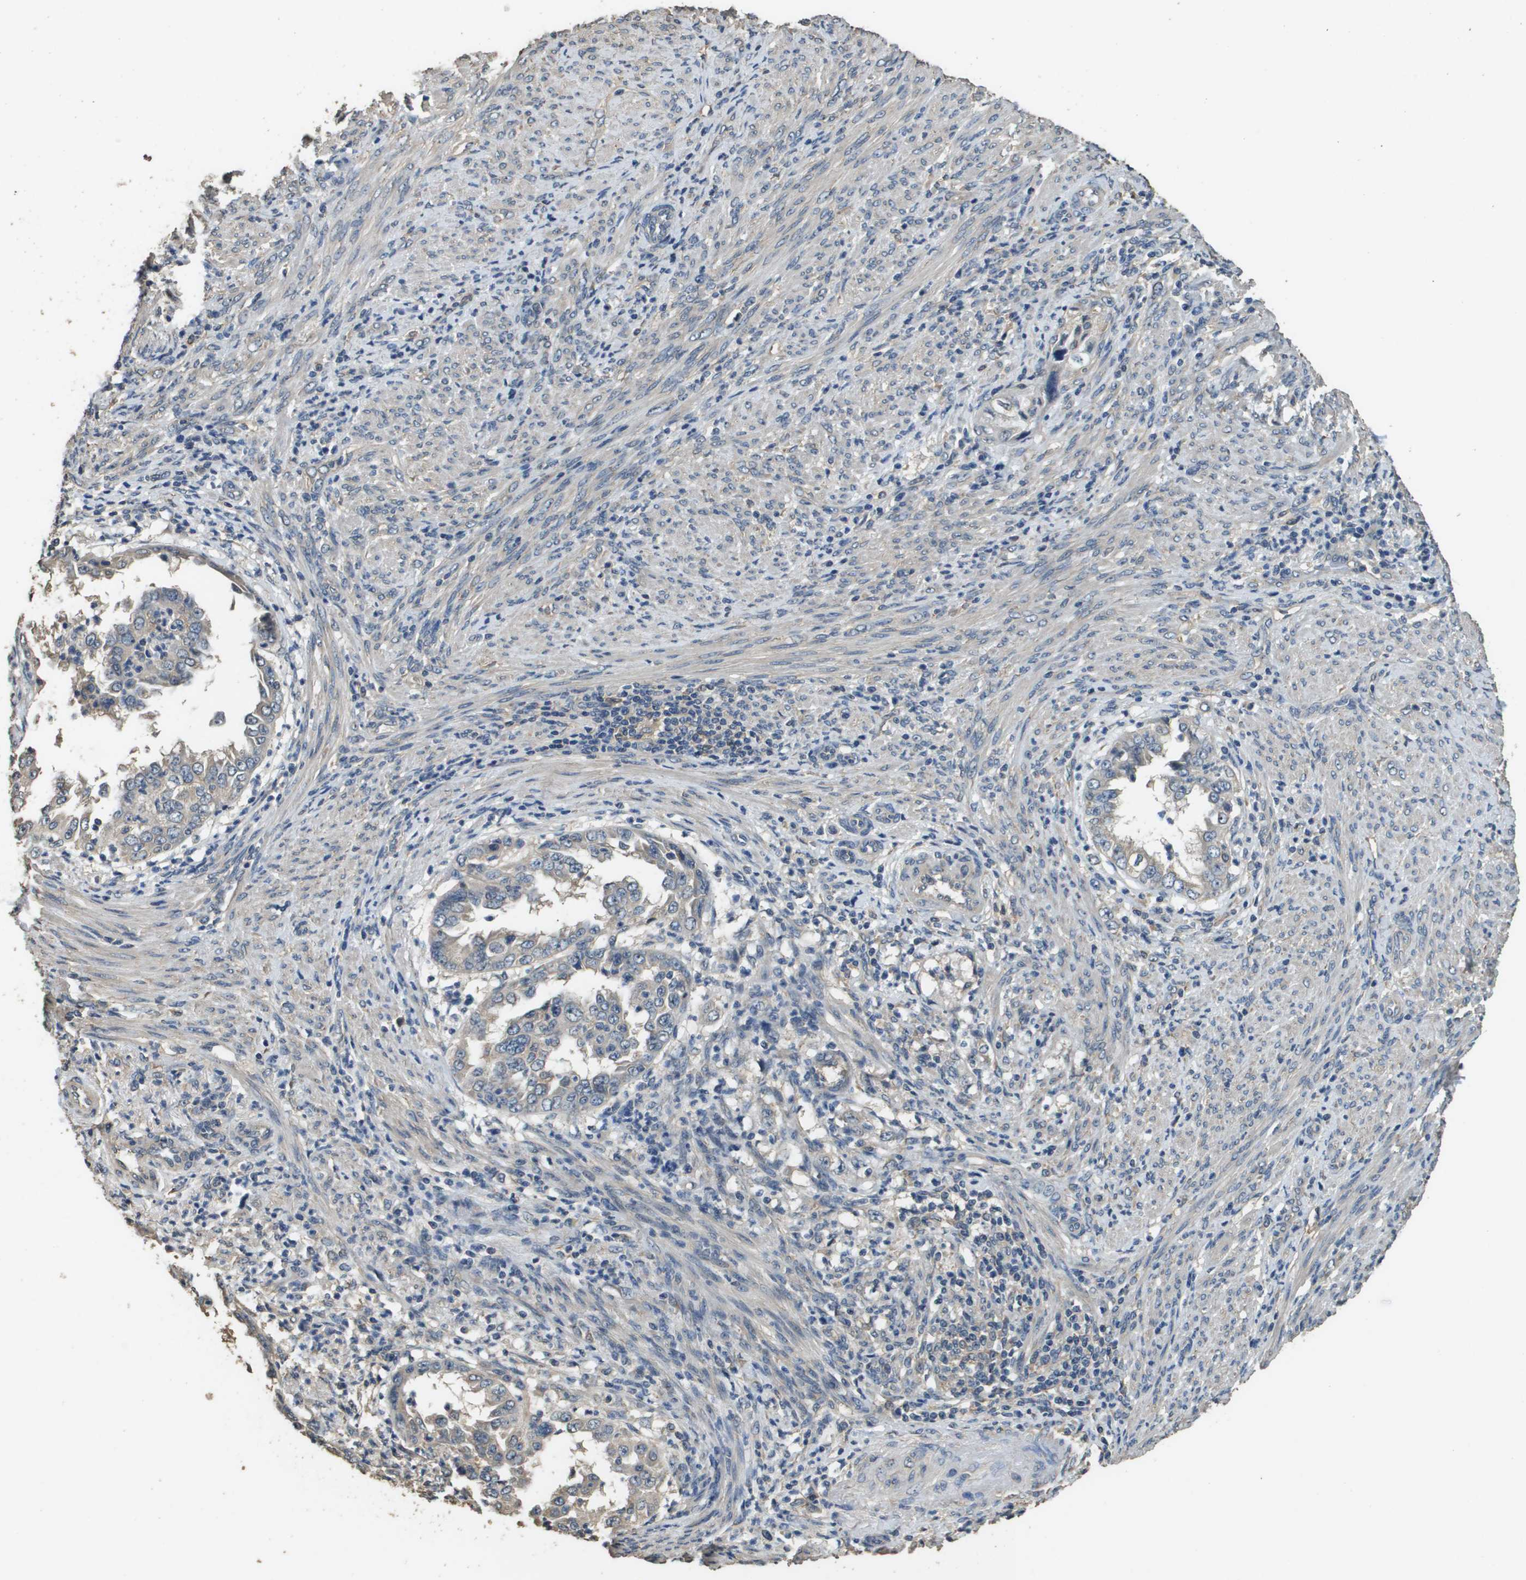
{"staining": {"intensity": "weak", "quantity": "25%-75%", "location": "cytoplasmic/membranous"}, "tissue": "endometrial cancer", "cell_type": "Tumor cells", "image_type": "cancer", "snomed": [{"axis": "morphology", "description": "Adenocarcinoma, NOS"}, {"axis": "topography", "description": "Endometrium"}], "caption": "The micrograph exhibits immunohistochemical staining of endometrial cancer. There is weak cytoplasmic/membranous staining is appreciated in about 25%-75% of tumor cells.", "gene": "RAB6B", "patient": {"sex": "female", "age": 85}}